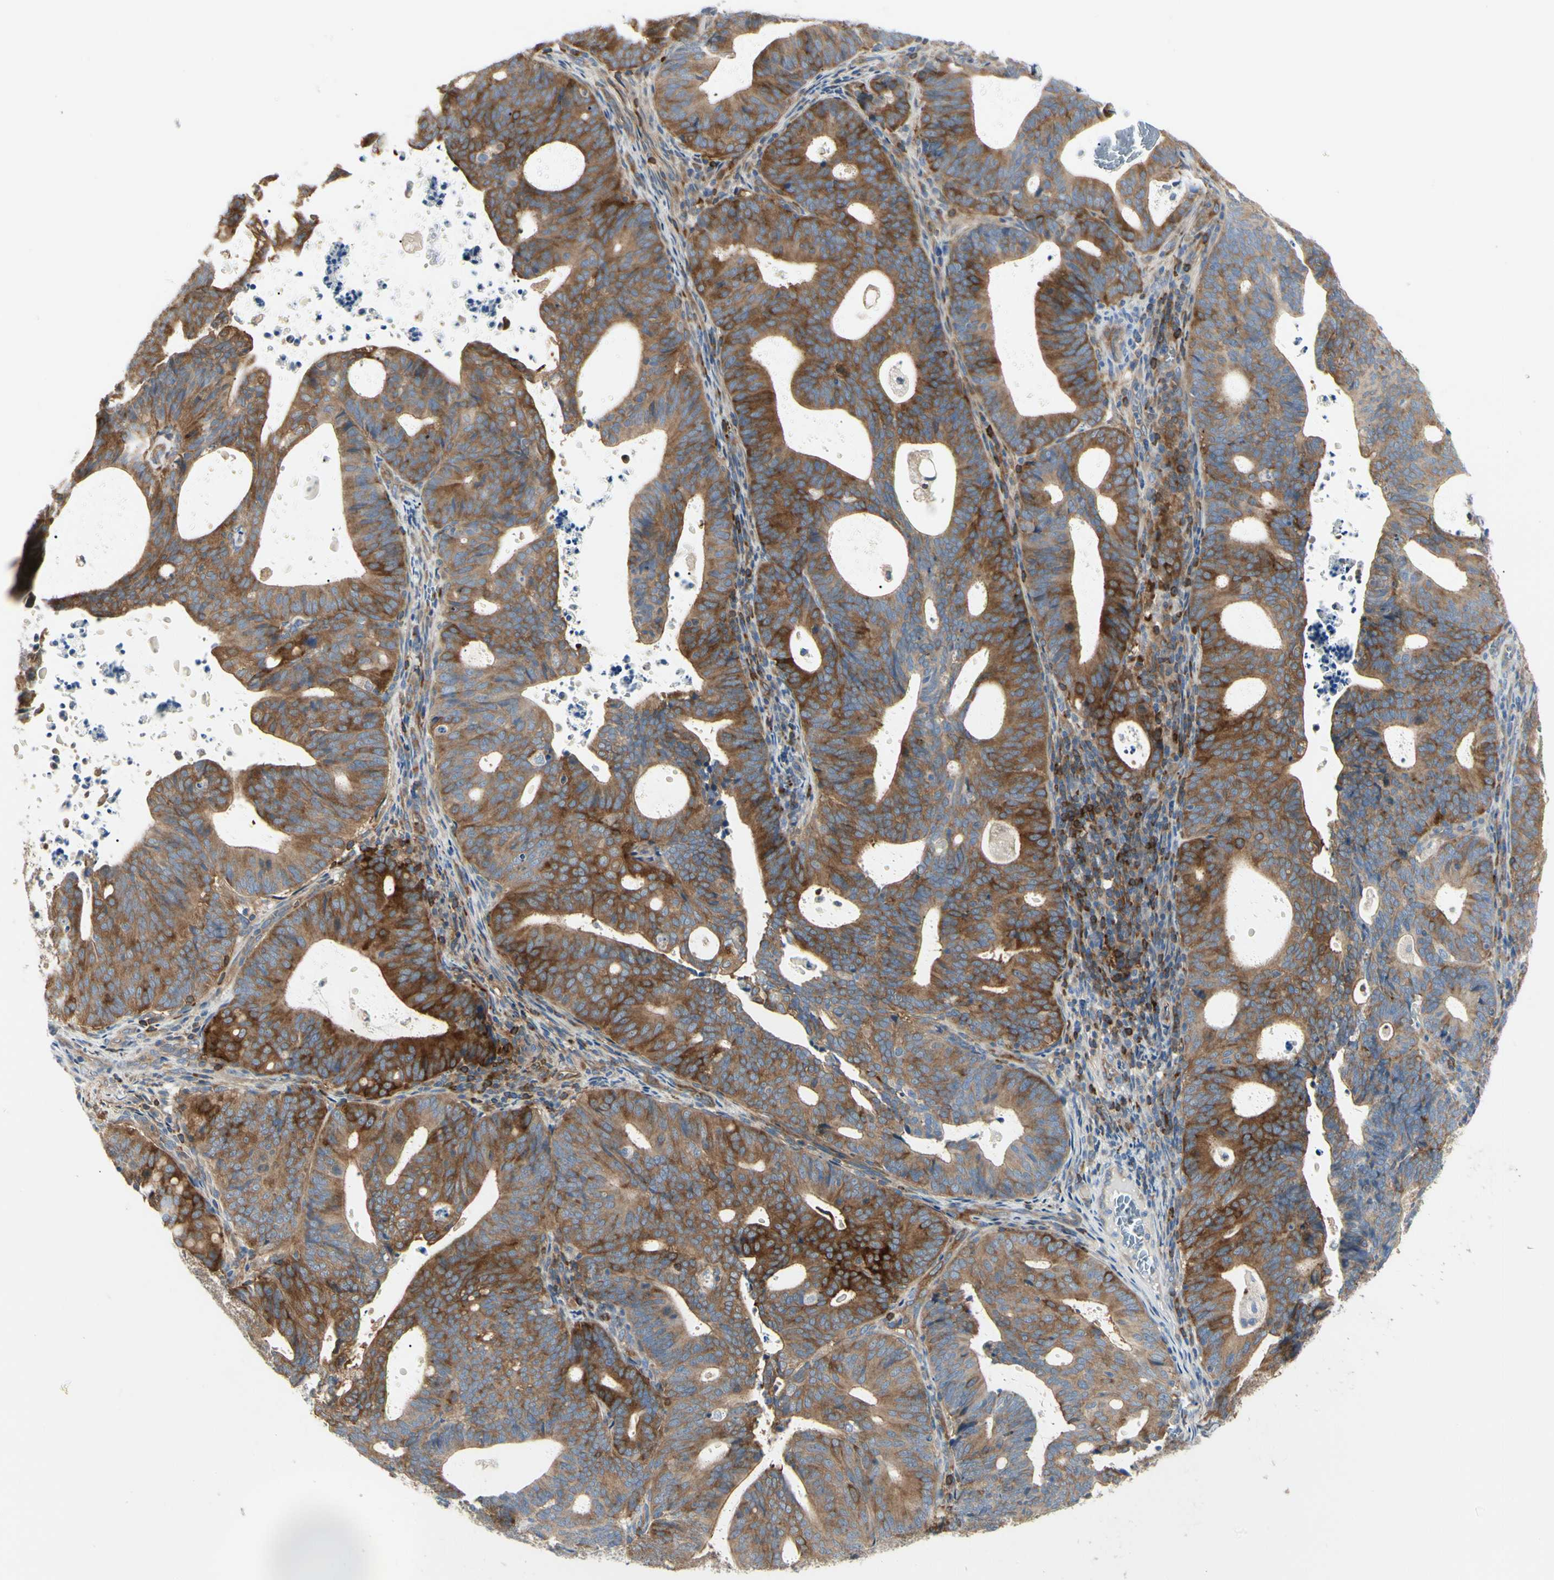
{"staining": {"intensity": "strong", "quantity": ">75%", "location": "cytoplasmic/membranous"}, "tissue": "endometrial cancer", "cell_type": "Tumor cells", "image_type": "cancer", "snomed": [{"axis": "morphology", "description": "Adenocarcinoma, NOS"}, {"axis": "topography", "description": "Uterus"}], "caption": "This is an image of immunohistochemistry staining of adenocarcinoma (endometrial), which shows strong positivity in the cytoplasmic/membranous of tumor cells.", "gene": "NFKB2", "patient": {"sex": "female", "age": 83}}